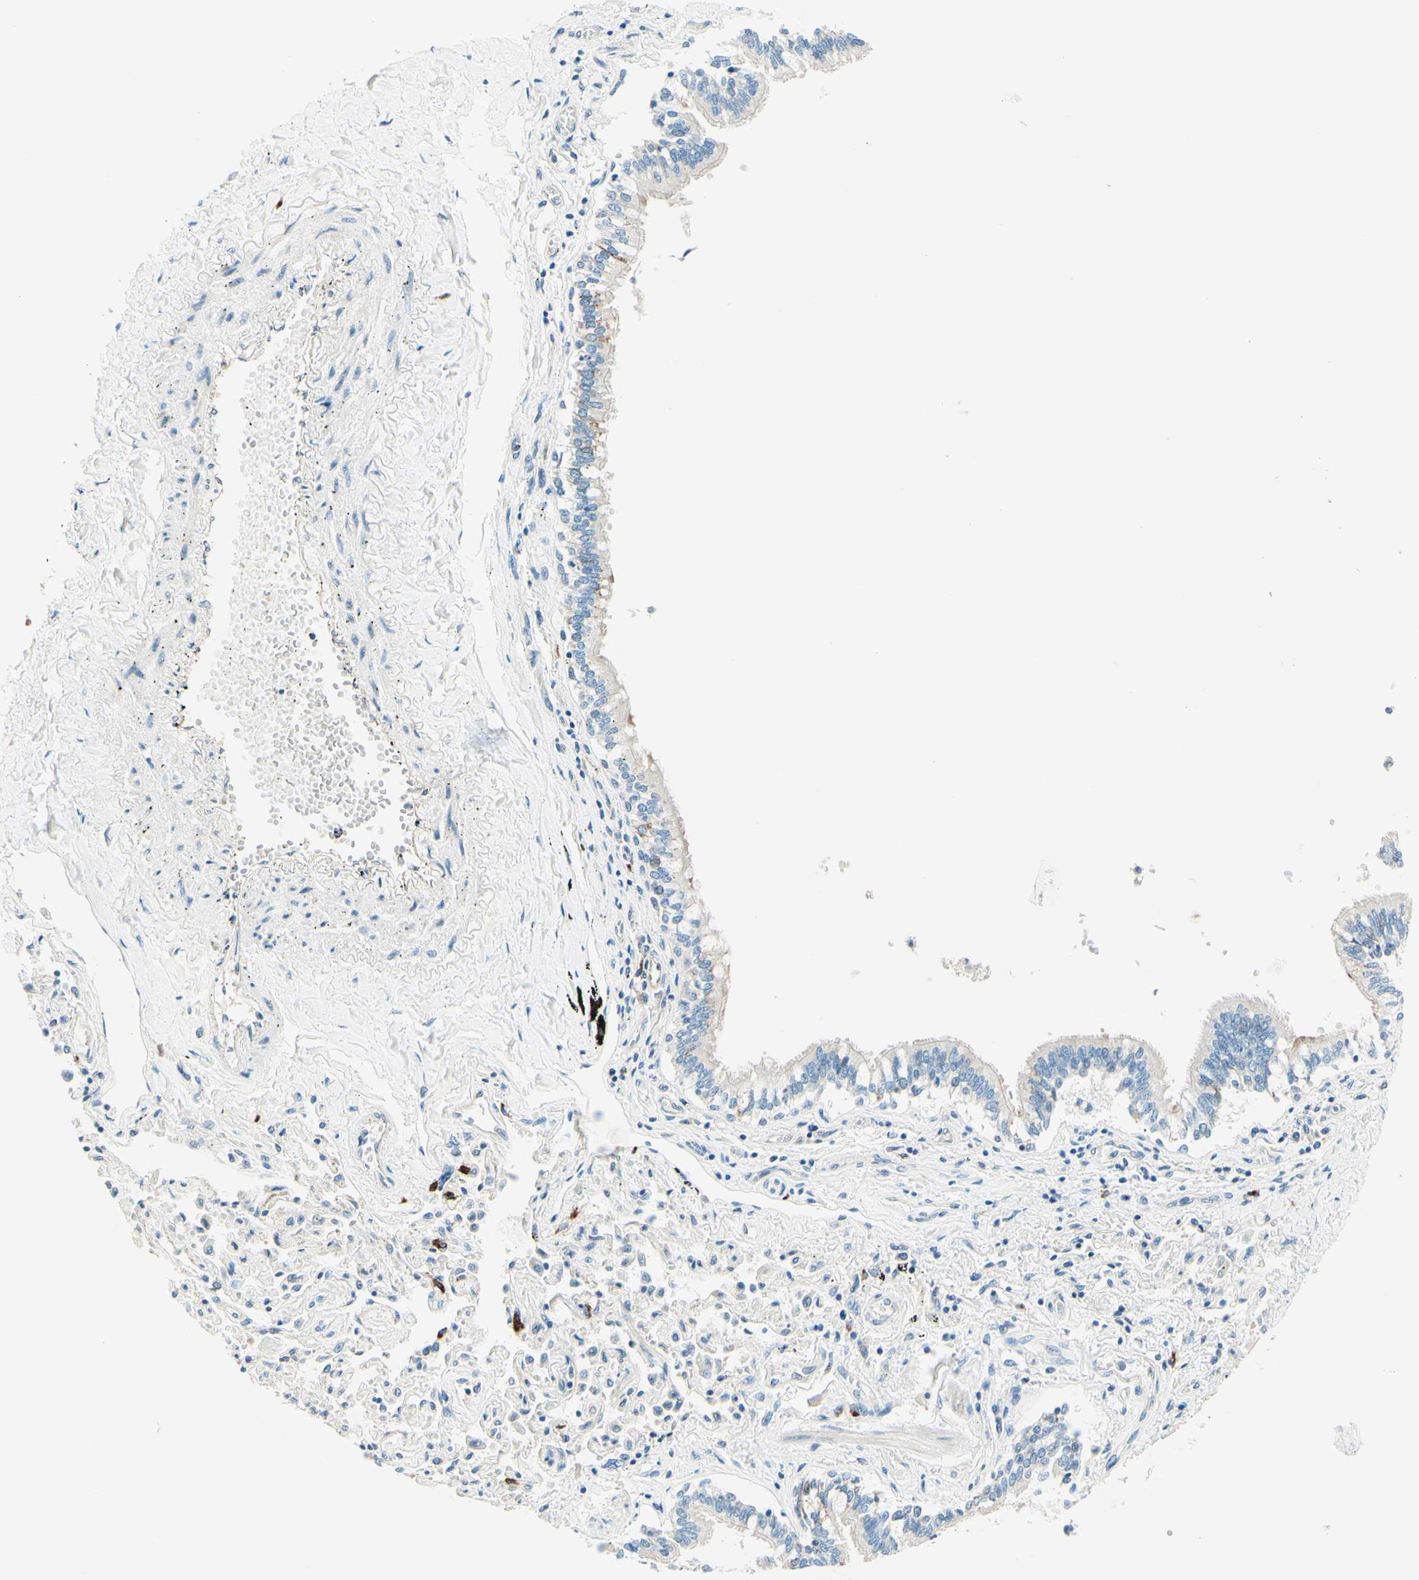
{"staining": {"intensity": "weak", "quantity": "25%-75%", "location": "cytoplasmic/membranous"}, "tissue": "bronchus", "cell_type": "Respiratory epithelial cells", "image_type": "normal", "snomed": [{"axis": "morphology", "description": "Normal tissue, NOS"}, {"axis": "topography", "description": "Bronchus"}, {"axis": "topography", "description": "Lung"}], "caption": "Human bronchus stained with a brown dye exhibits weak cytoplasmic/membranous positive expression in approximately 25%-75% of respiratory epithelial cells.", "gene": "TAOK2", "patient": {"sex": "male", "age": 64}}